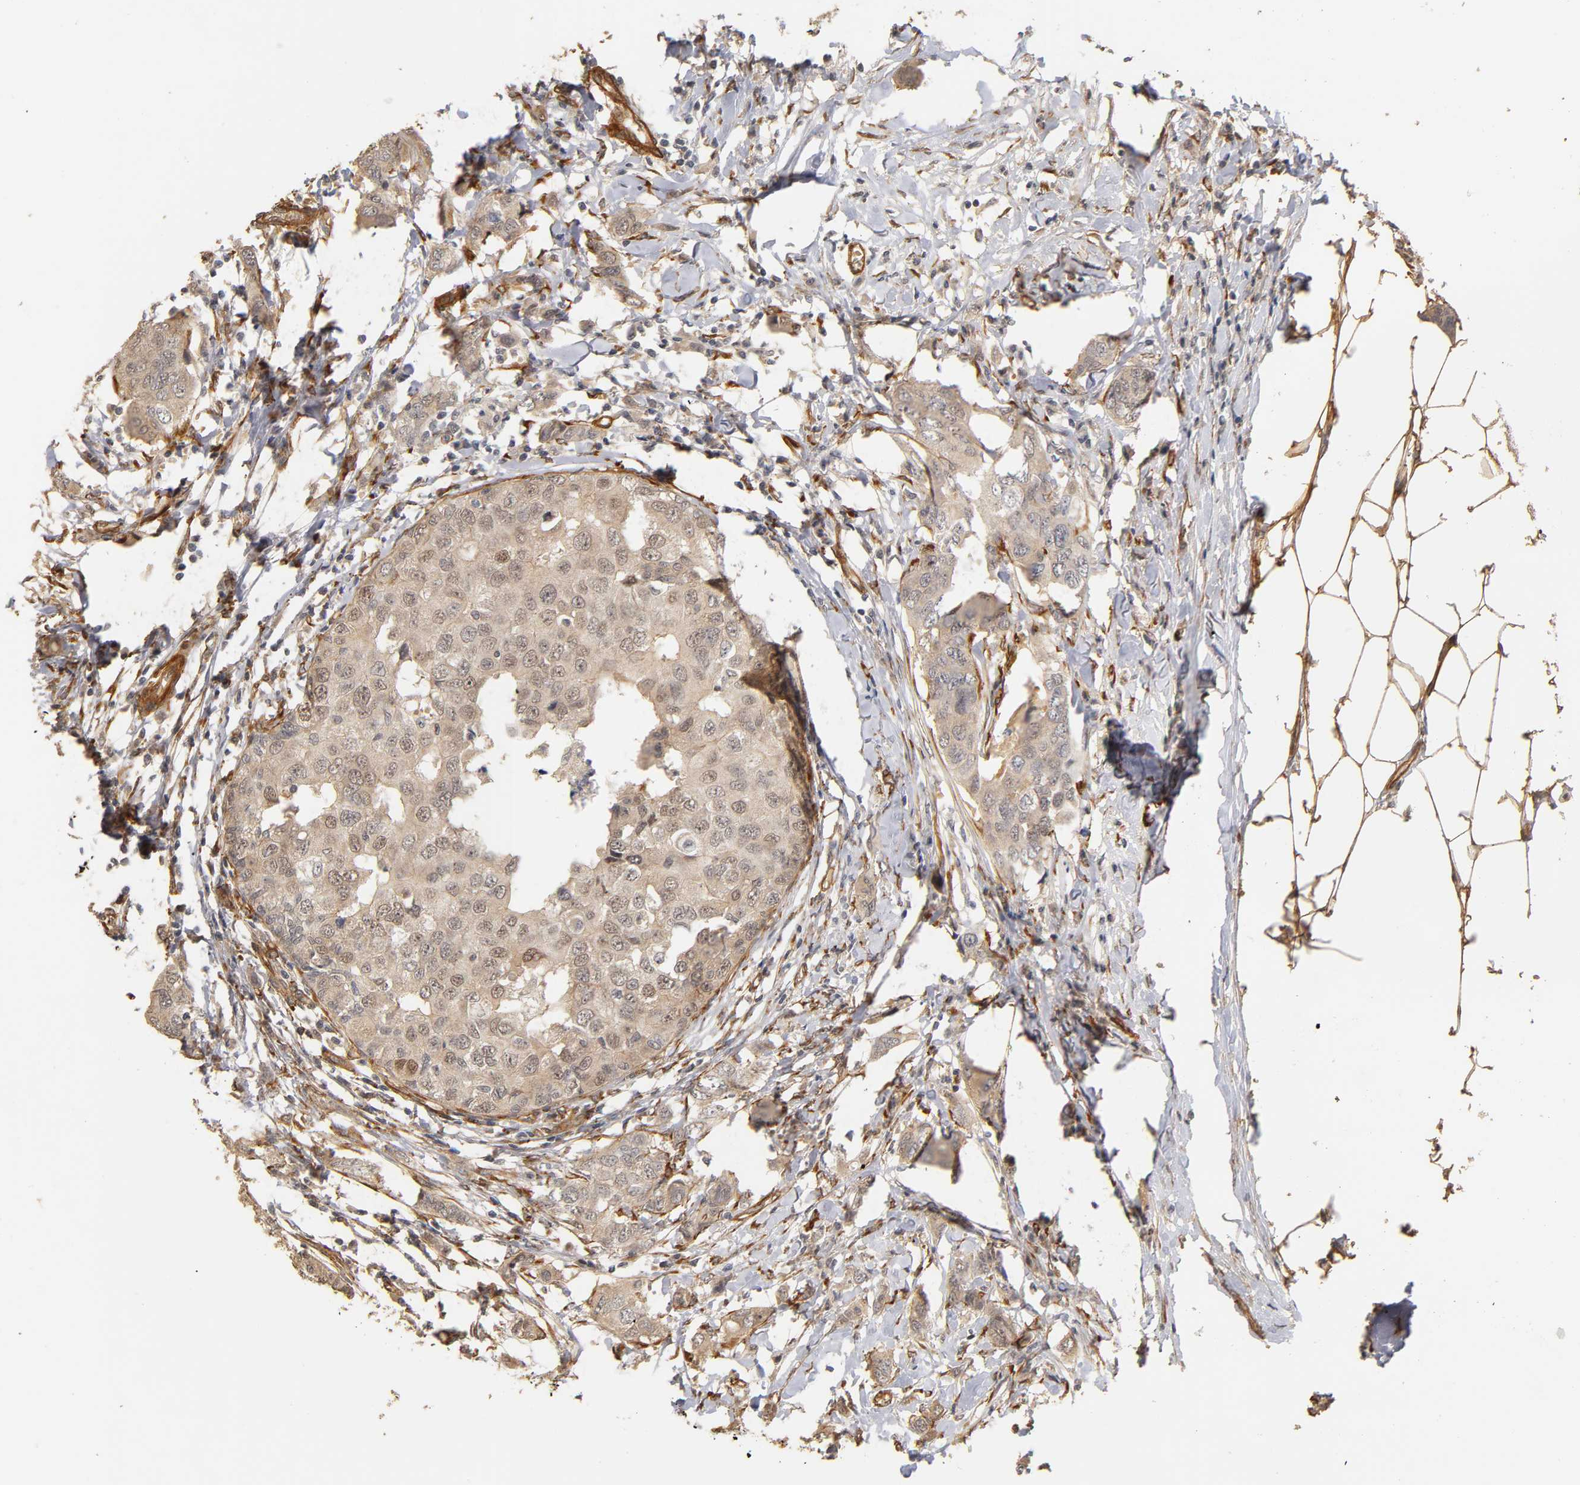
{"staining": {"intensity": "weak", "quantity": ">75%", "location": "cytoplasmic/membranous"}, "tissue": "breast cancer", "cell_type": "Tumor cells", "image_type": "cancer", "snomed": [{"axis": "morphology", "description": "Duct carcinoma"}, {"axis": "topography", "description": "Breast"}], "caption": "Protein staining of breast invasive ductal carcinoma tissue reveals weak cytoplasmic/membranous expression in about >75% of tumor cells.", "gene": "LAMB1", "patient": {"sex": "female", "age": 50}}